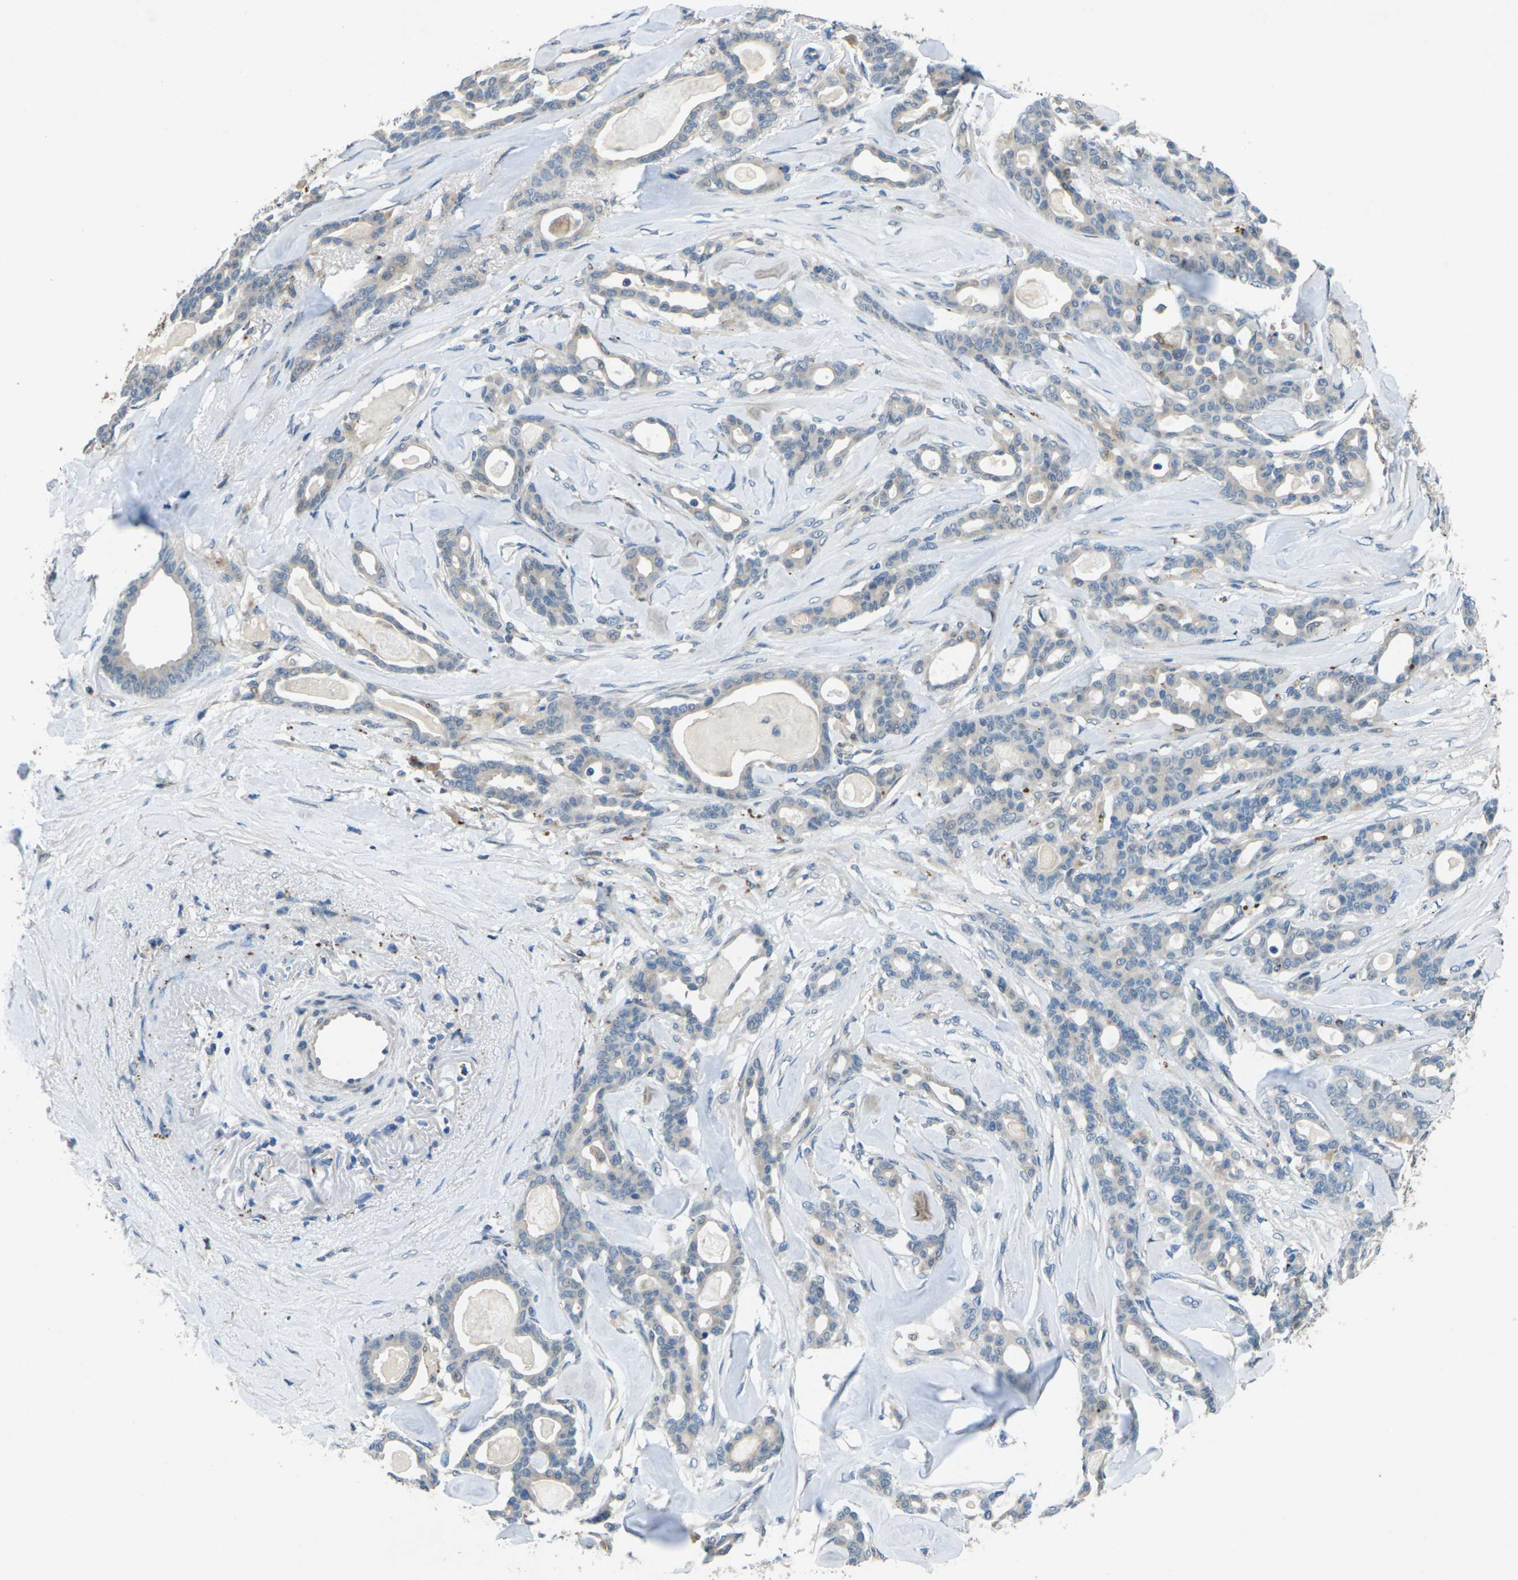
{"staining": {"intensity": "negative", "quantity": "none", "location": "none"}, "tissue": "pancreatic cancer", "cell_type": "Tumor cells", "image_type": "cancer", "snomed": [{"axis": "morphology", "description": "Adenocarcinoma, NOS"}, {"axis": "topography", "description": "Pancreas"}], "caption": "Micrograph shows no significant protein staining in tumor cells of pancreatic adenocarcinoma. (DAB (3,3'-diaminobenzidine) immunohistochemistry (IHC) visualized using brightfield microscopy, high magnification).", "gene": "SIGLEC14", "patient": {"sex": "male", "age": 63}}